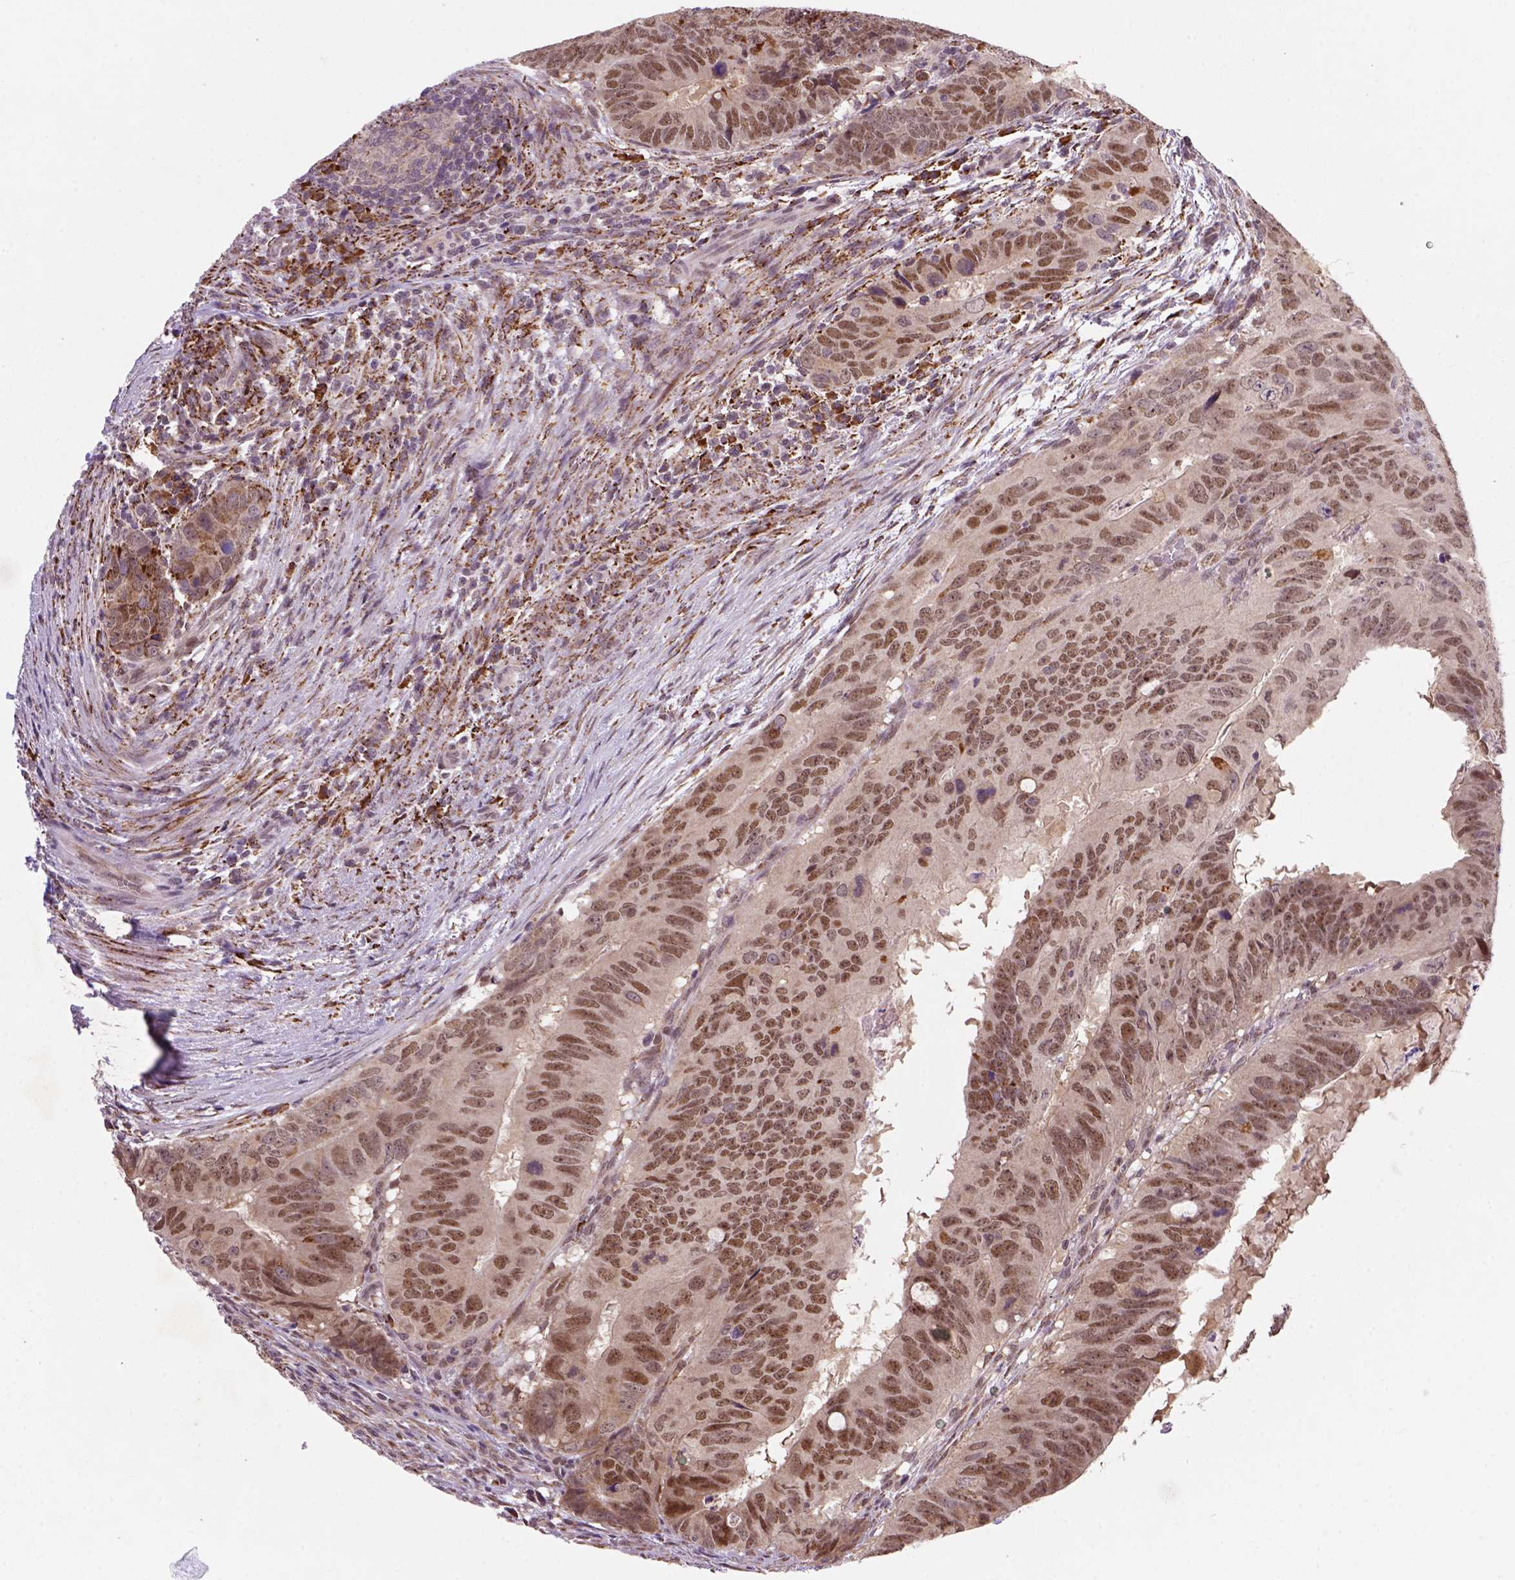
{"staining": {"intensity": "moderate", "quantity": ">75%", "location": "nuclear"}, "tissue": "colorectal cancer", "cell_type": "Tumor cells", "image_type": "cancer", "snomed": [{"axis": "morphology", "description": "Adenocarcinoma, NOS"}, {"axis": "topography", "description": "Colon"}], "caption": "Immunohistochemical staining of human colorectal cancer (adenocarcinoma) reveals medium levels of moderate nuclear protein expression in approximately >75% of tumor cells. (Brightfield microscopy of DAB IHC at high magnification).", "gene": "FZD7", "patient": {"sex": "male", "age": 79}}